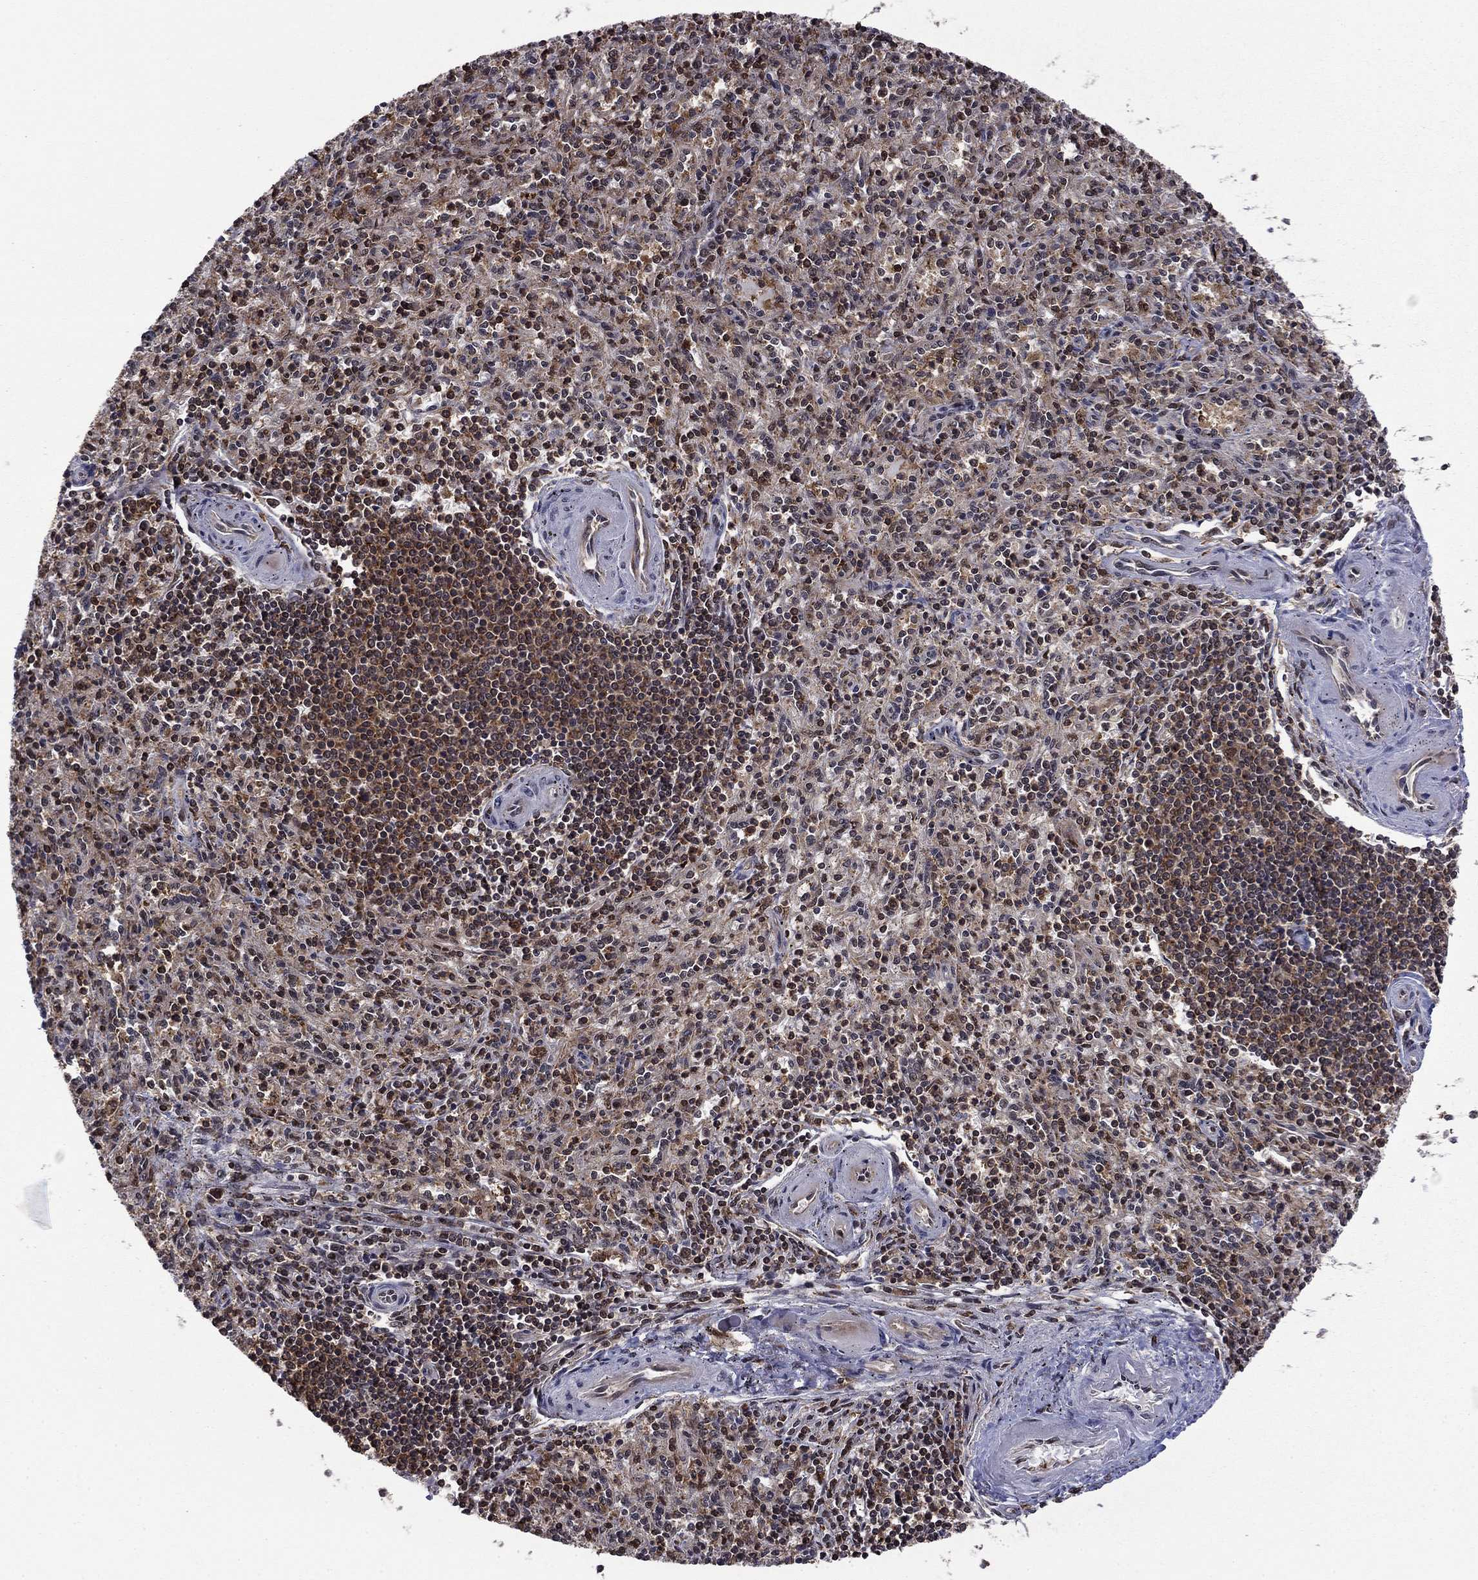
{"staining": {"intensity": "moderate", "quantity": "<25%", "location": "nuclear"}, "tissue": "spleen", "cell_type": "Cells in red pulp", "image_type": "normal", "snomed": [{"axis": "morphology", "description": "Normal tissue, NOS"}, {"axis": "topography", "description": "Spleen"}], "caption": "A brown stain highlights moderate nuclear staining of a protein in cells in red pulp of unremarkable spleen.", "gene": "PSMD2", "patient": {"sex": "male", "age": 69}}